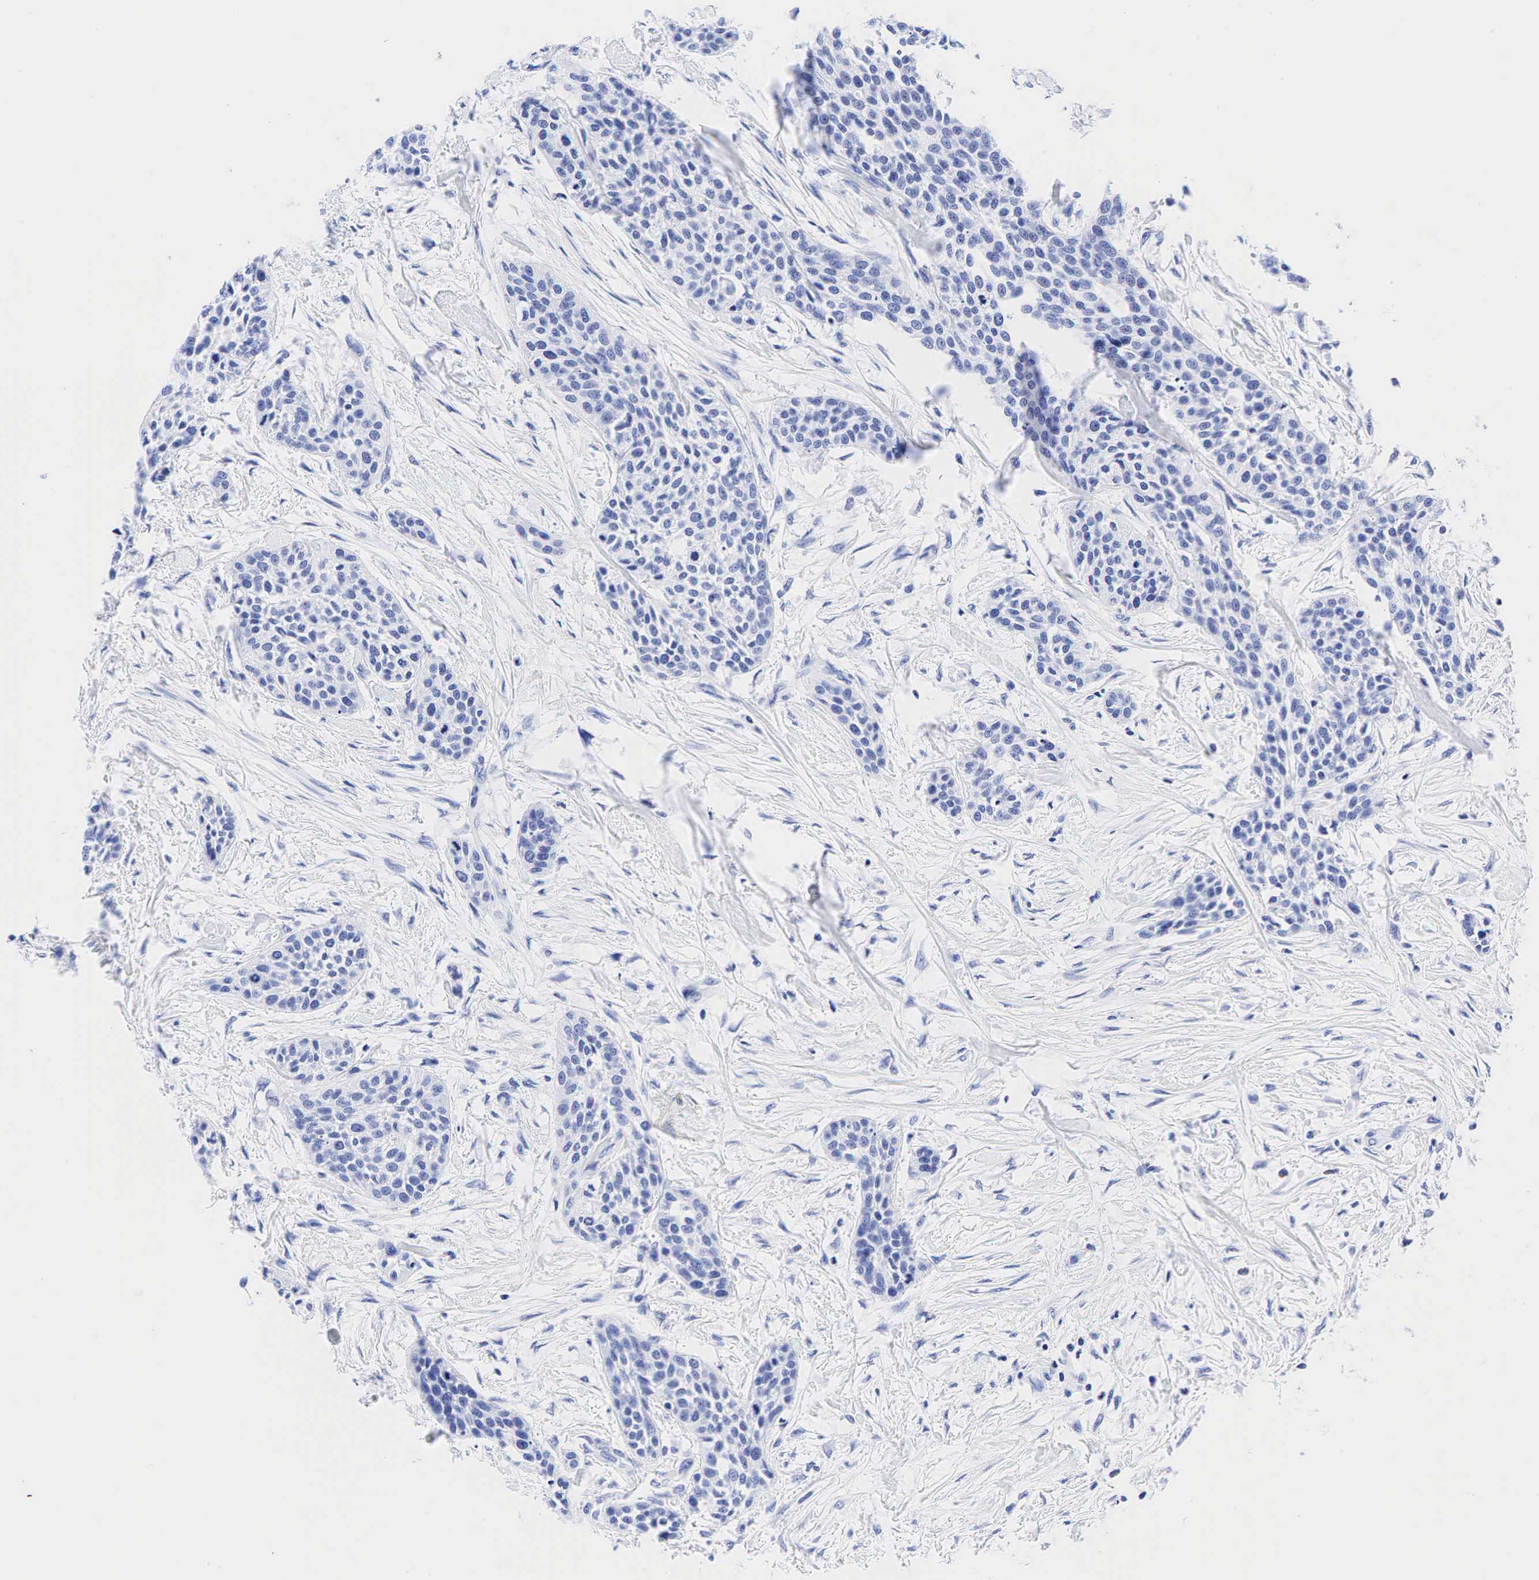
{"staining": {"intensity": "negative", "quantity": "none", "location": "none"}, "tissue": "urothelial cancer", "cell_type": "Tumor cells", "image_type": "cancer", "snomed": [{"axis": "morphology", "description": "Urothelial carcinoma, High grade"}, {"axis": "topography", "description": "Urinary bladder"}], "caption": "A photomicrograph of urothelial carcinoma (high-grade) stained for a protein reveals no brown staining in tumor cells.", "gene": "CHGA", "patient": {"sex": "male", "age": 56}}